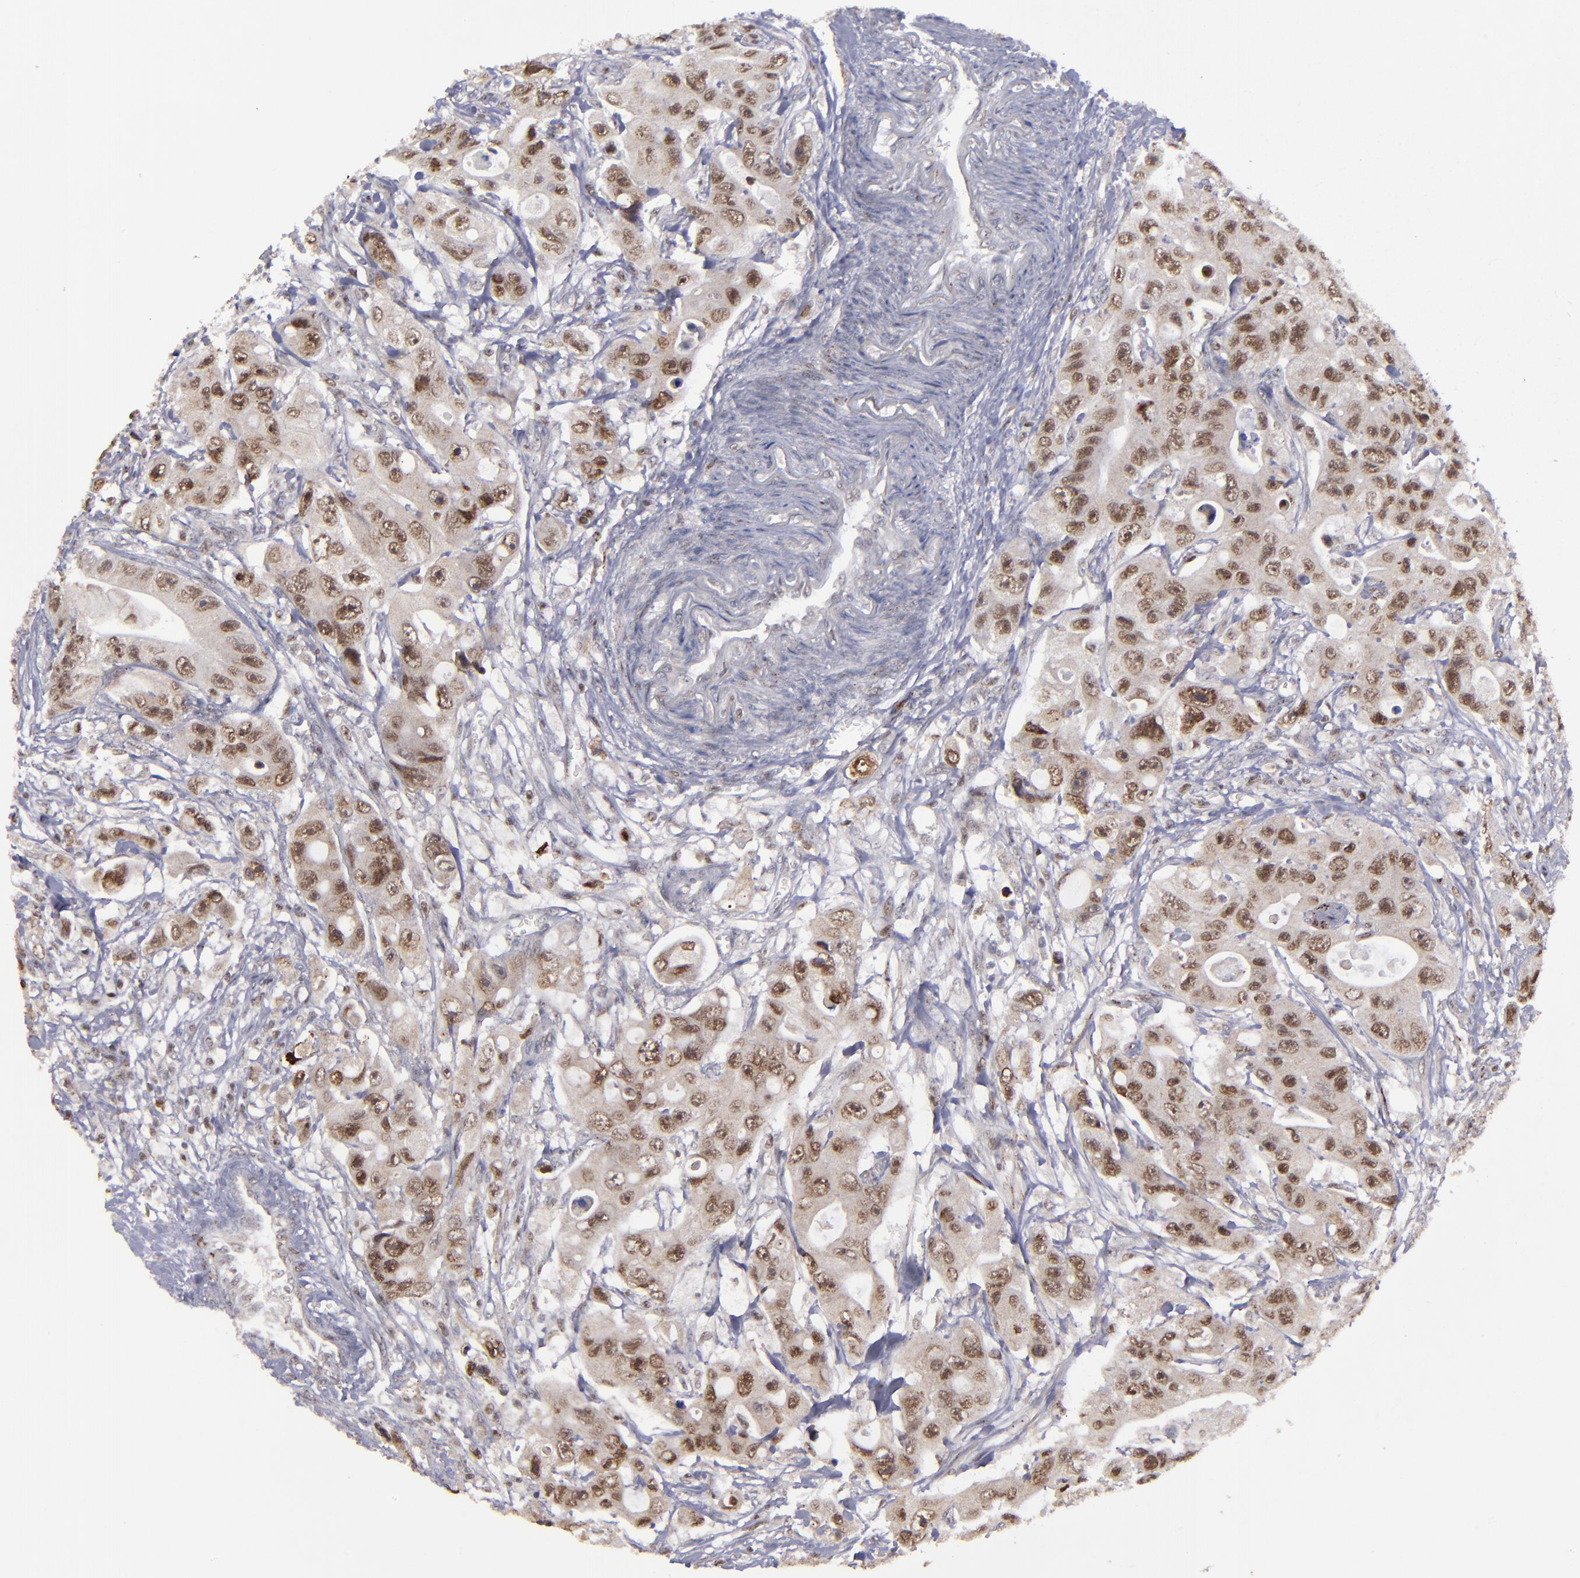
{"staining": {"intensity": "moderate", "quantity": ">75%", "location": "nuclear"}, "tissue": "colorectal cancer", "cell_type": "Tumor cells", "image_type": "cancer", "snomed": [{"axis": "morphology", "description": "Adenocarcinoma, NOS"}, {"axis": "topography", "description": "Colon"}], "caption": "Adenocarcinoma (colorectal) stained with a brown dye shows moderate nuclear positive expression in about >75% of tumor cells.", "gene": "RREB1", "patient": {"sex": "female", "age": 46}}